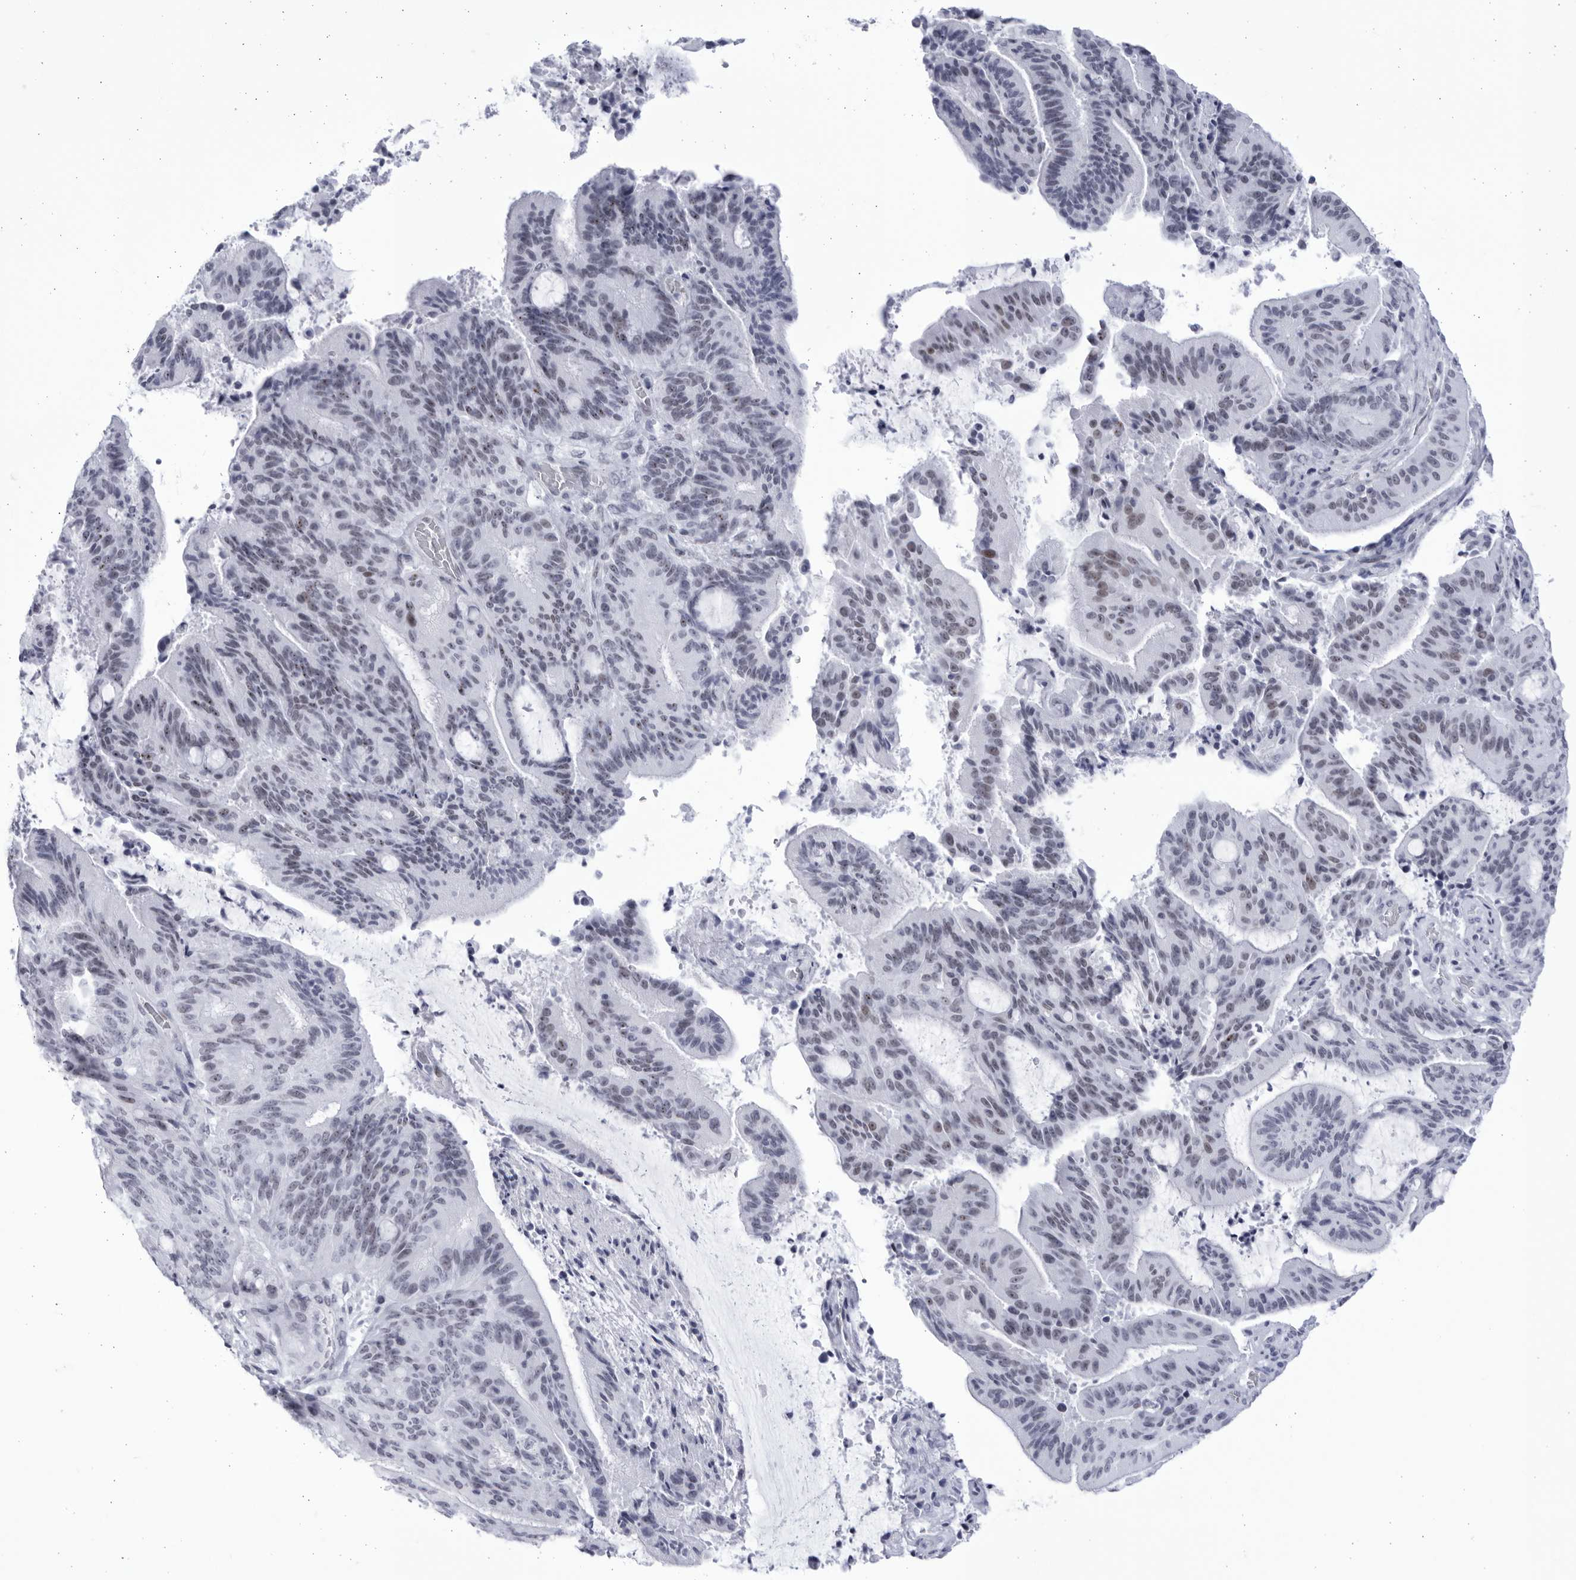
{"staining": {"intensity": "weak", "quantity": "<25%", "location": "nuclear"}, "tissue": "liver cancer", "cell_type": "Tumor cells", "image_type": "cancer", "snomed": [{"axis": "morphology", "description": "Normal tissue, NOS"}, {"axis": "morphology", "description": "Cholangiocarcinoma"}, {"axis": "topography", "description": "Liver"}, {"axis": "topography", "description": "Peripheral nerve tissue"}], "caption": "Tumor cells are negative for protein expression in human liver cancer. Brightfield microscopy of immunohistochemistry (IHC) stained with DAB (3,3'-diaminobenzidine) (brown) and hematoxylin (blue), captured at high magnification.", "gene": "CCDC181", "patient": {"sex": "female", "age": 73}}